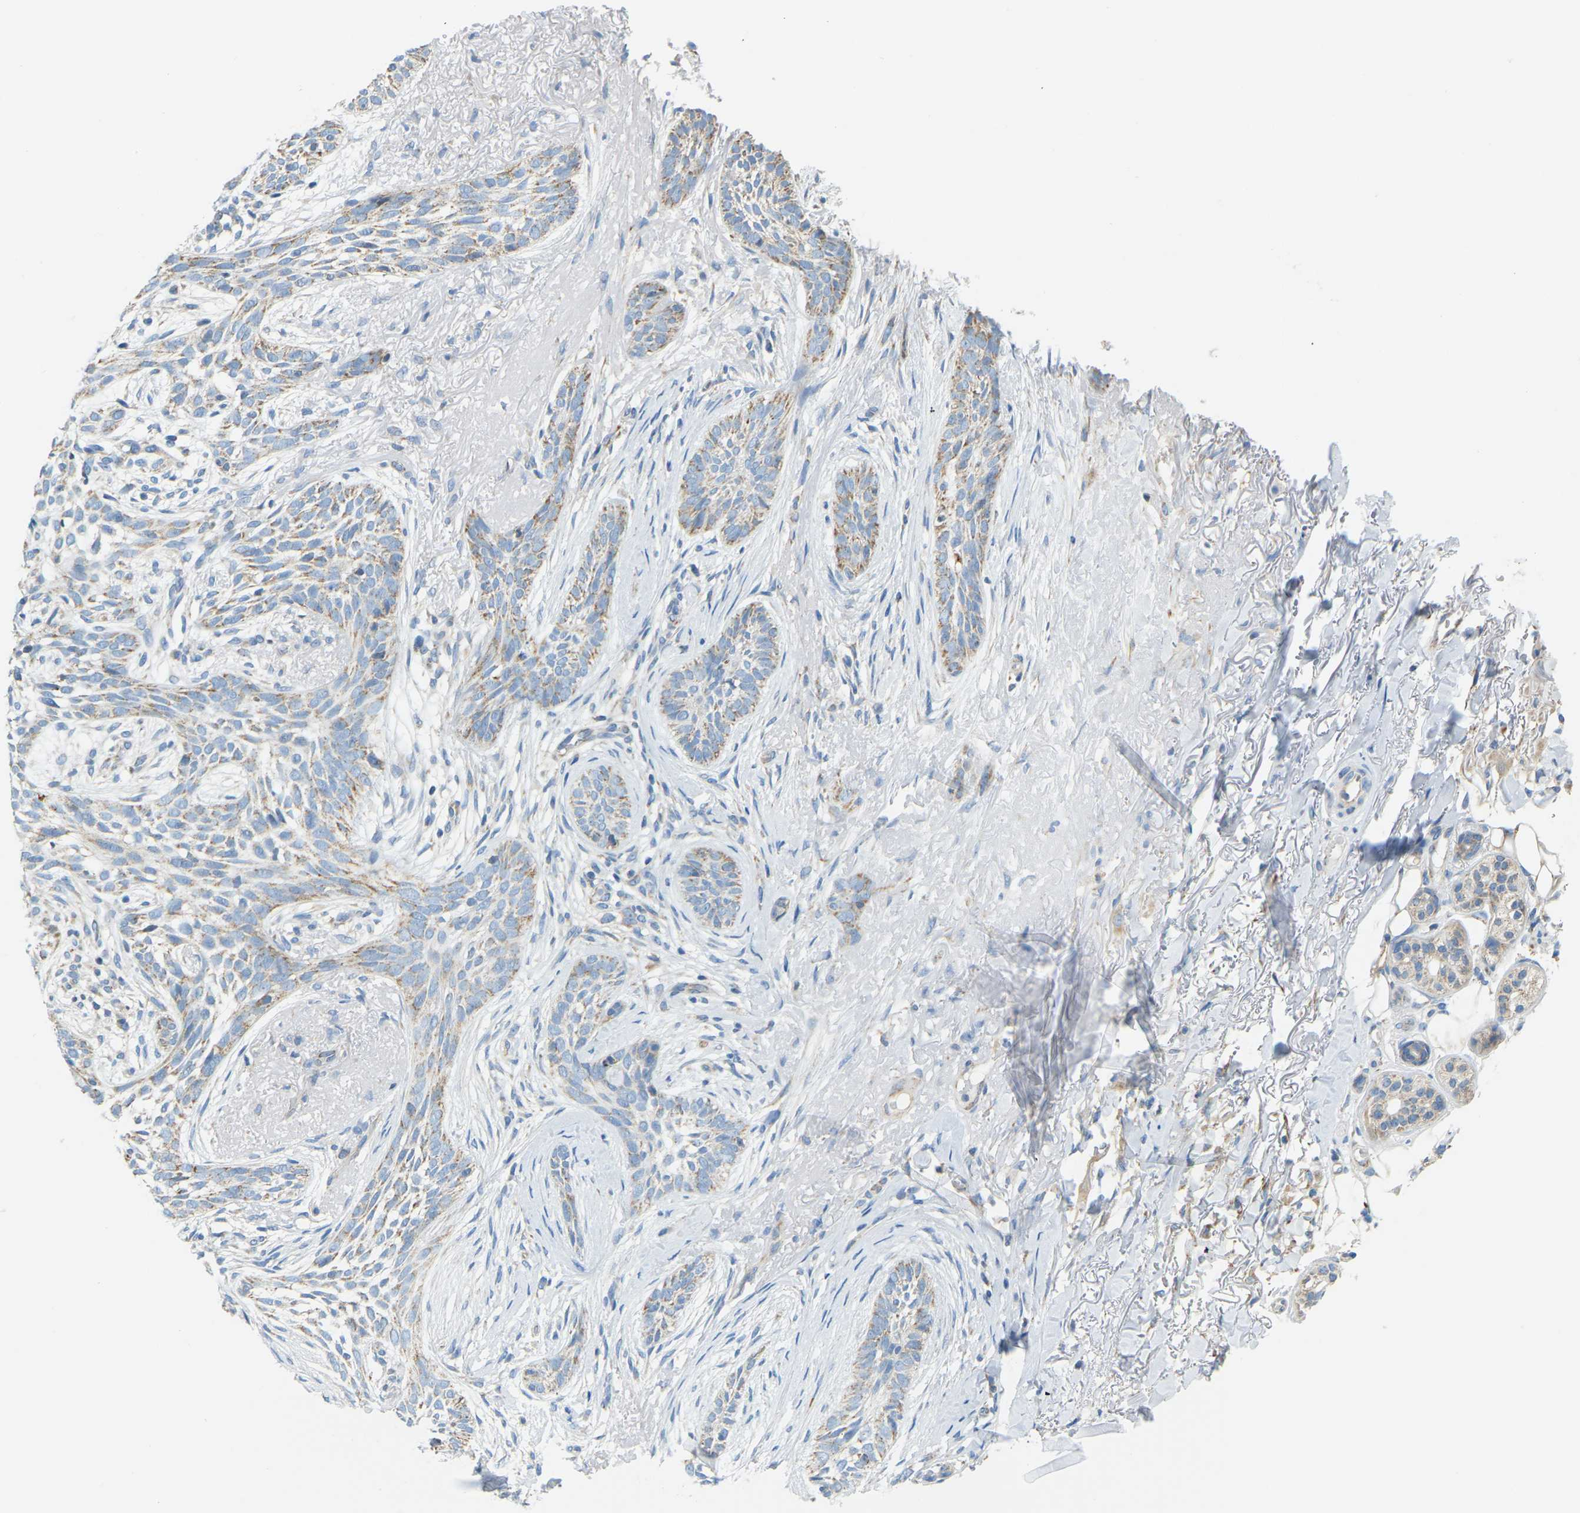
{"staining": {"intensity": "moderate", "quantity": "<25%", "location": "cytoplasmic/membranous"}, "tissue": "skin cancer", "cell_type": "Tumor cells", "image_type": "cancer", "snomed": [{"axis": "morphology", "description": "Basal cell carcinoma"}, {"axis": "topography", "description": "Skin"}], "caption": "A photomicrograph of human skin cancer stained for a protein reveals moderate cytoplasmic/membranous brown staining in tumor cells.", "gene": "GDA", "patient": {"sex": "female", "age": 88}}